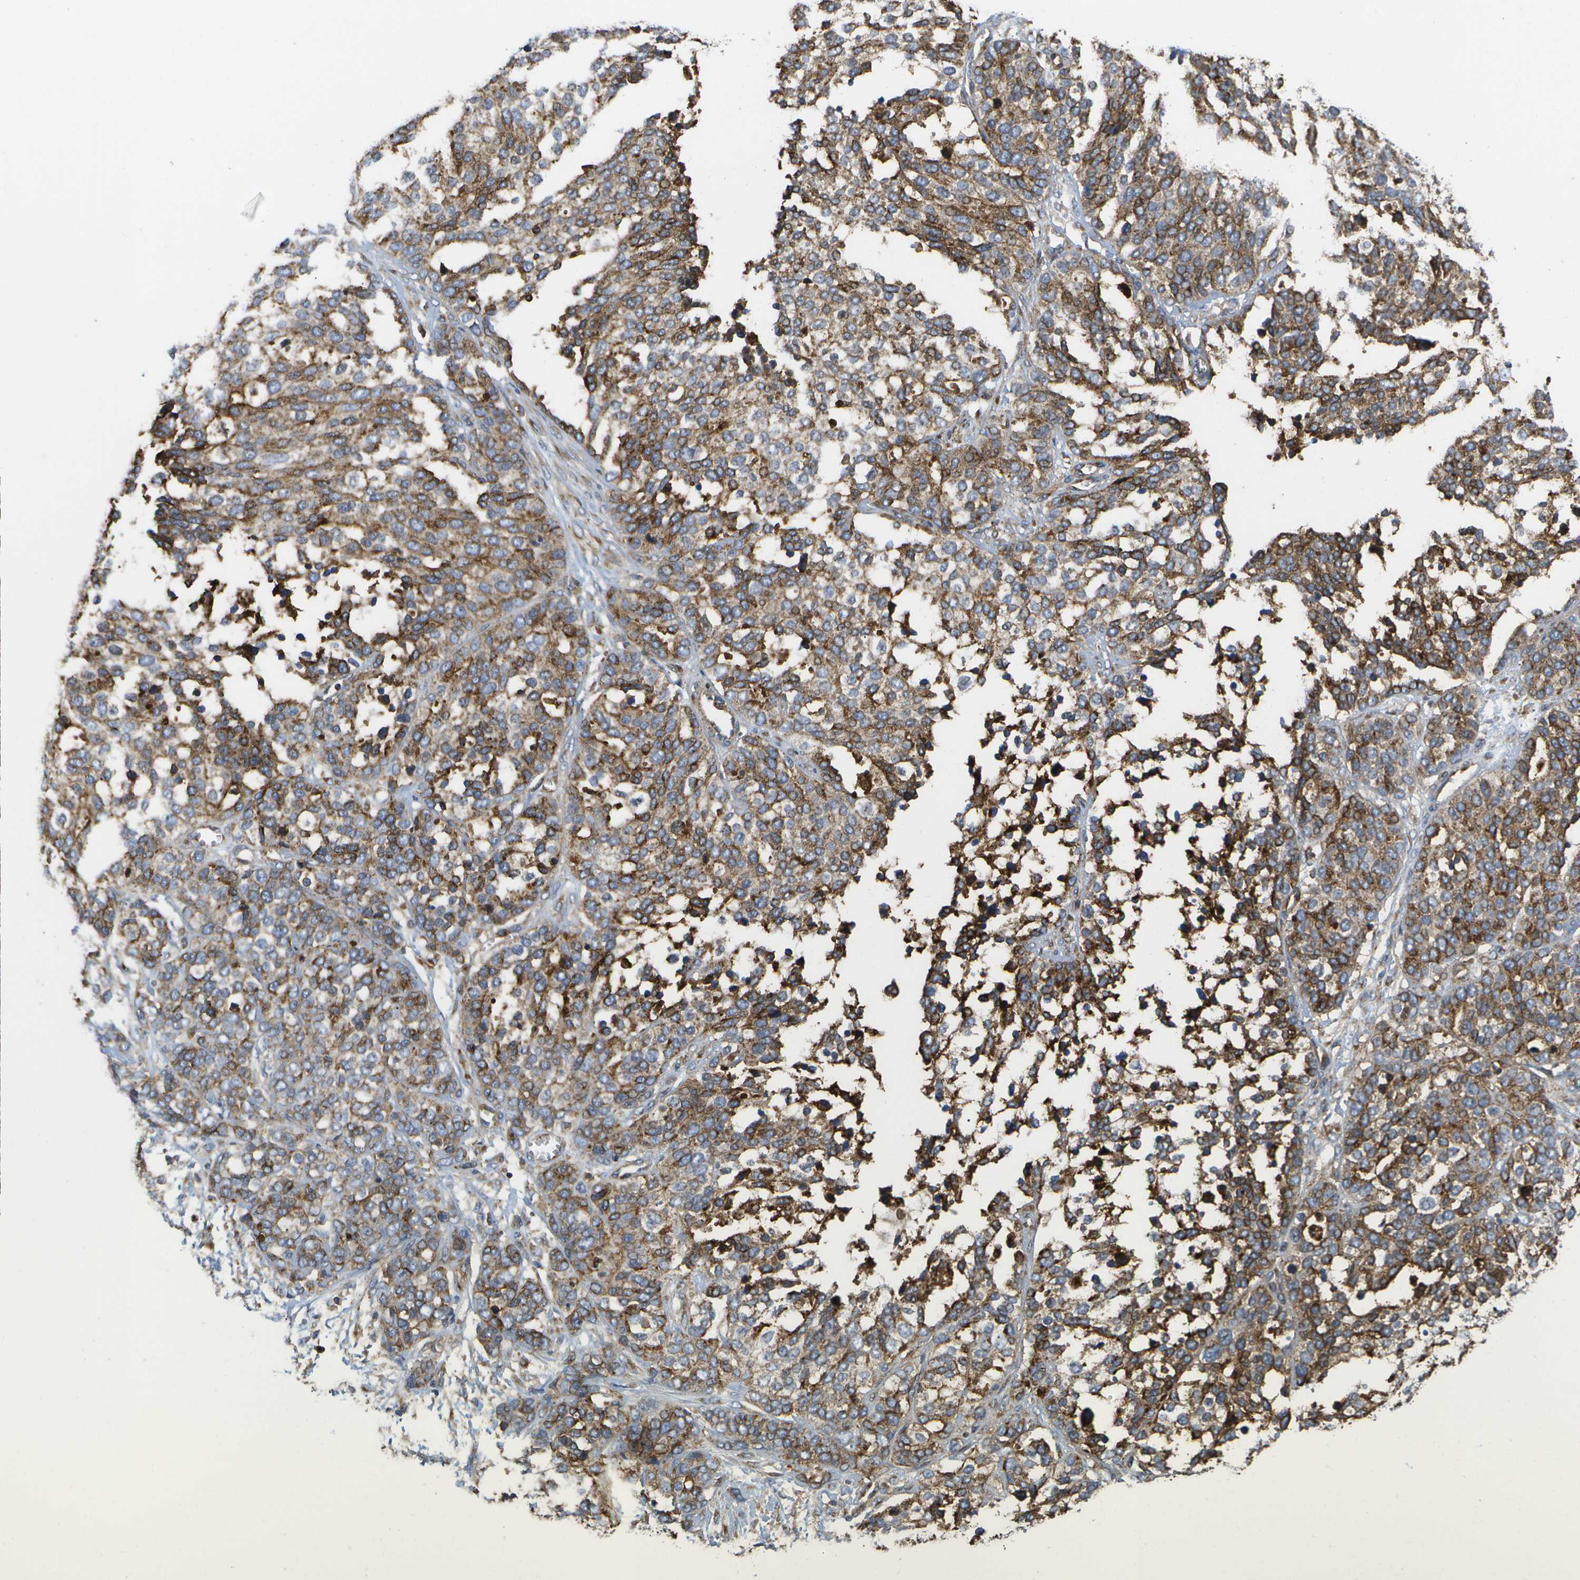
{"staining": {"intensity": "moderate", "quantity": ">75%", "location": "cytoplasmic/membranous"}, "tissue": "ovarian cancer", "cell_type": "Tumor cells", "image_type": "cancer", "snomed": [{"axis": "morphology", "description": "Cystadenocarcinoma, serous, NOS"}, {"axis": "topography", "description": "Ovary"}], "caption": "This histopathology image reveals IHC staining of human ovarian cancer (serous cystadenocarcinoma), with medium moderate cytoplasmic/membranous positivity in approximately >75% of tumor cells.", "gene": "BST2", "patient": {"sex": "female", "age": 44}}